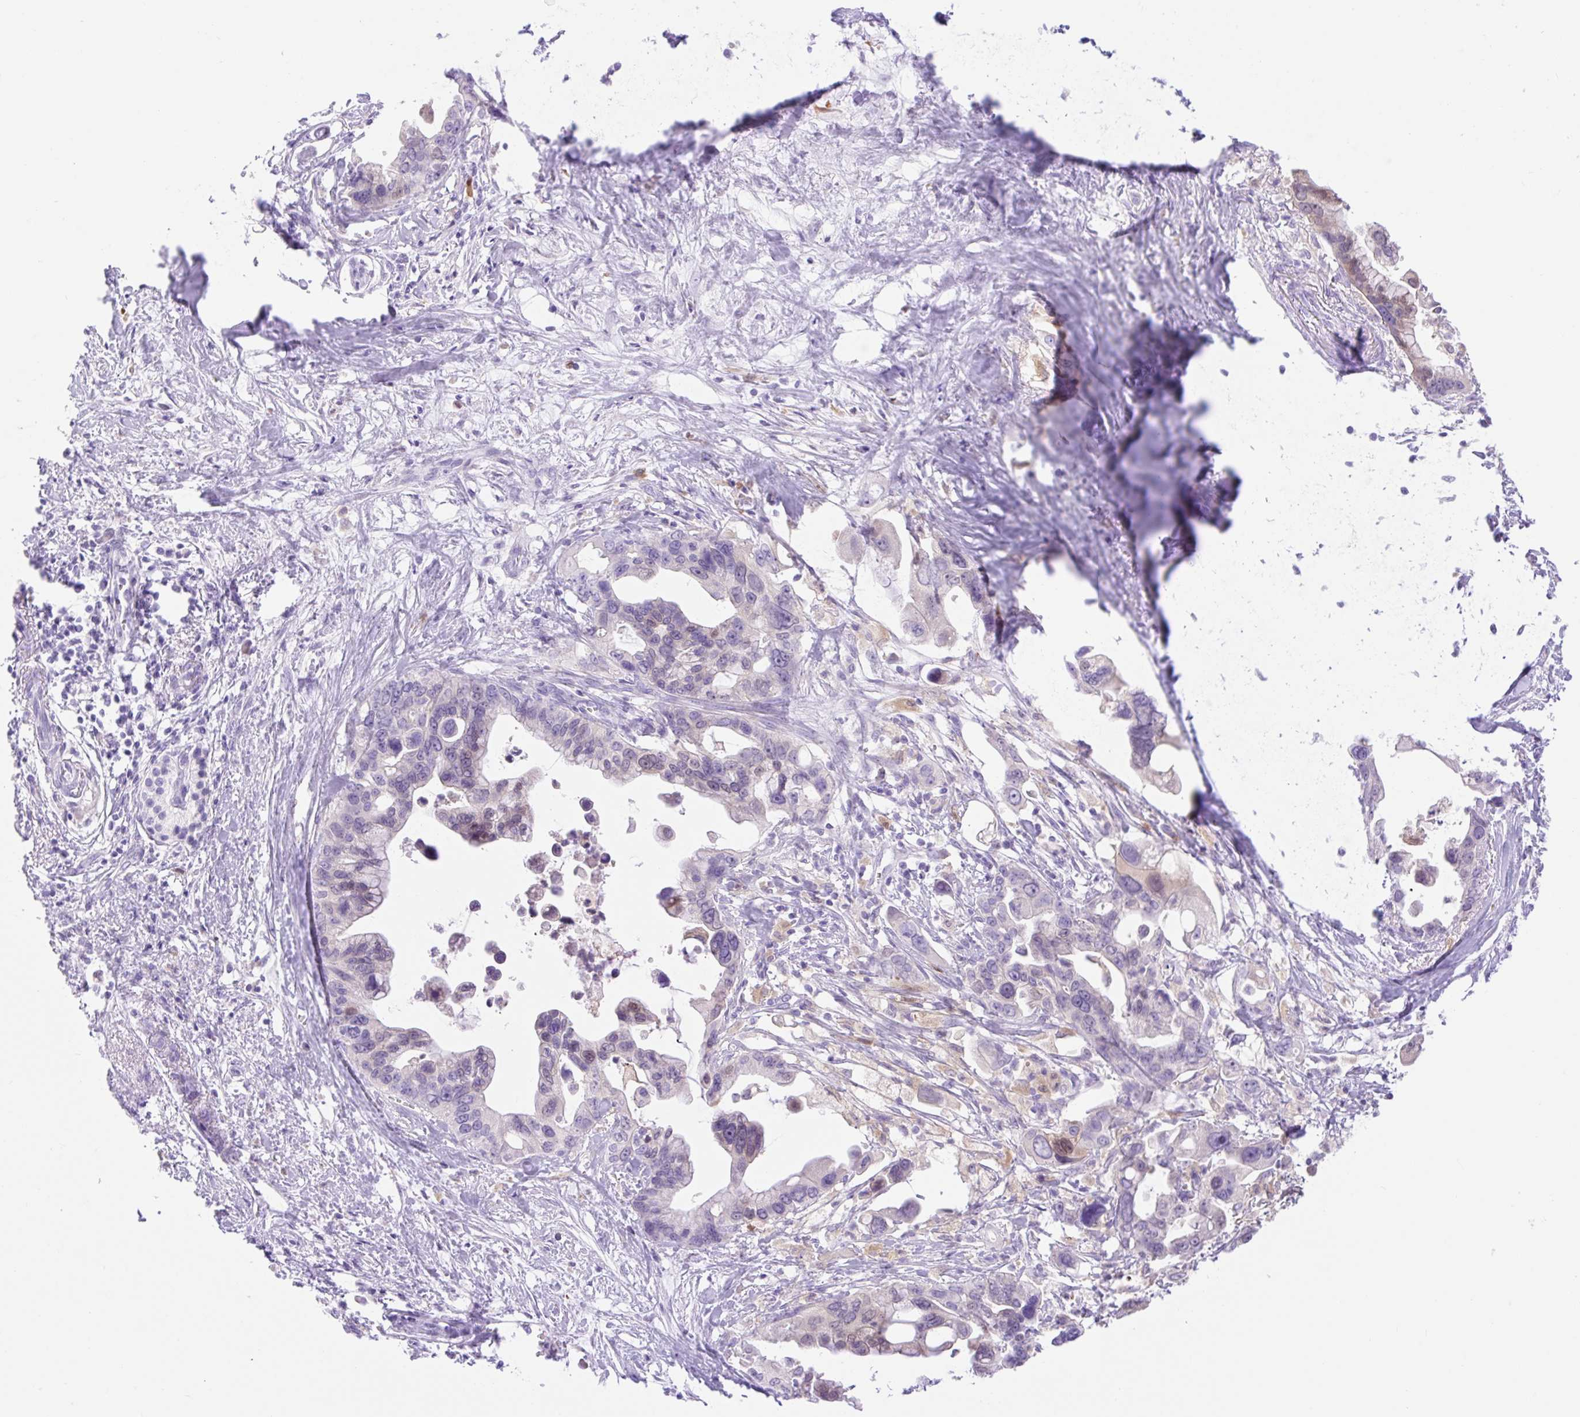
{"staining": {"intensity": "weak", "quantity": "<25%", "location": "cytoplasmic/membranous,nuclear"}, "tissue": "pancreatic cancer", "cell_type": "Tumor cells", "image_type": "cancer", "snomed": [{"axis": "morphology", "description": "Adenocarcinoma, NOS"}, {"axis": "topography", "description": "Pancreas"}], "caption": "A photomicrograph of human pancreatic adenocarcinoma is negative for staining in tumor cells.", "gene": "SLC25A40", "patient": {"sex": "female", "age": 83}}